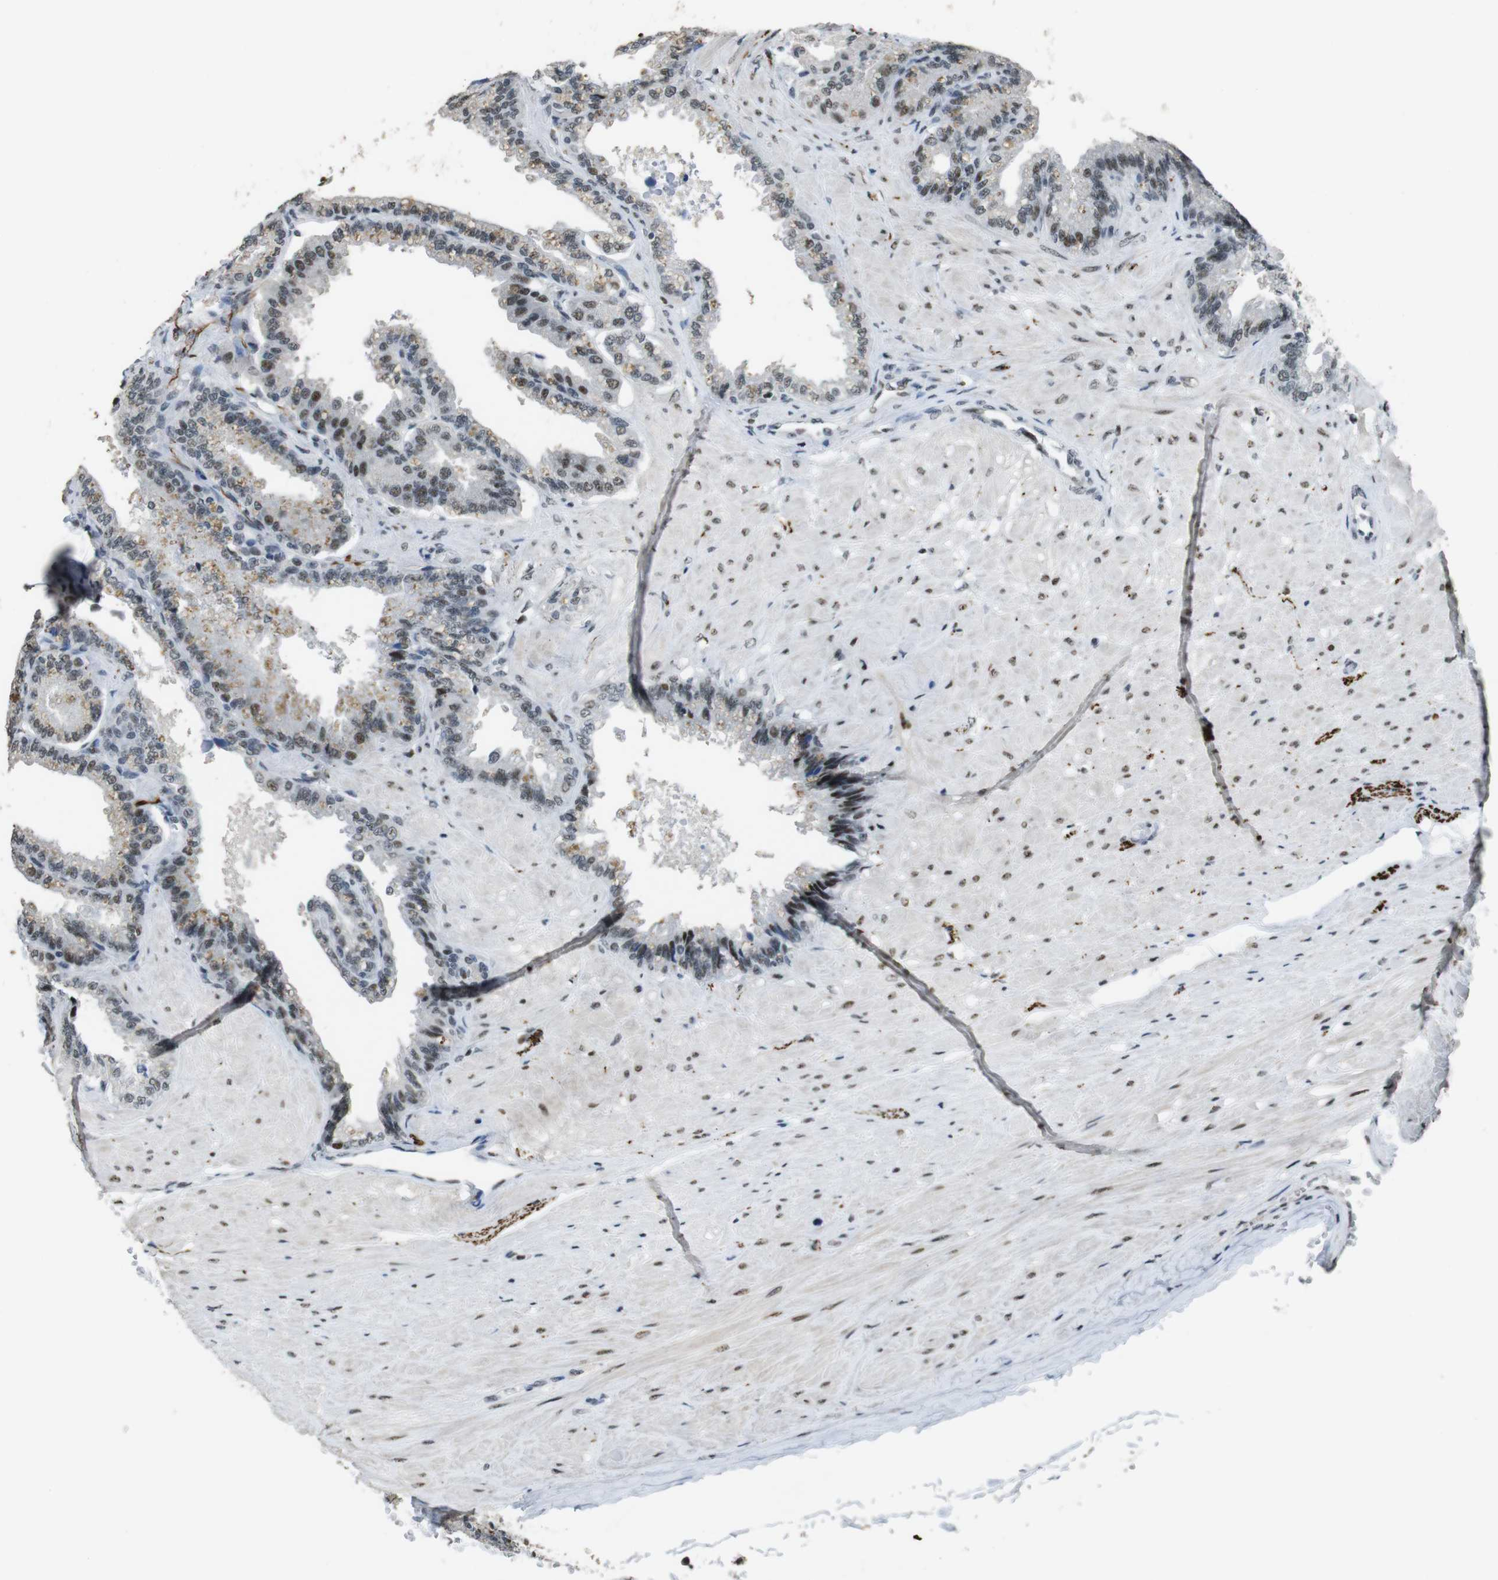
{"staining": {"intensity": "moderate", "quantity": "<25%", "location": "cytoplasmic/membranous,nuclear"}, "tissue": "seminal vesicle", "cell_type": "Glandular cells", "image_type": "normal", "snomed": [{"axis": "morphology", "description": "Normal tissue, NOS"}, {"axis": "topography", "description": "Seminal veicle"}], "caption": "Immunohistochemical staining of normal human seminal vesicle exhibits moderate cytoplasmic/membranous,nuclear protein positivity in about <25% of glandular cells.", "gene": "CSNK2B", "patient": {"sex": "male", "age": 46}}